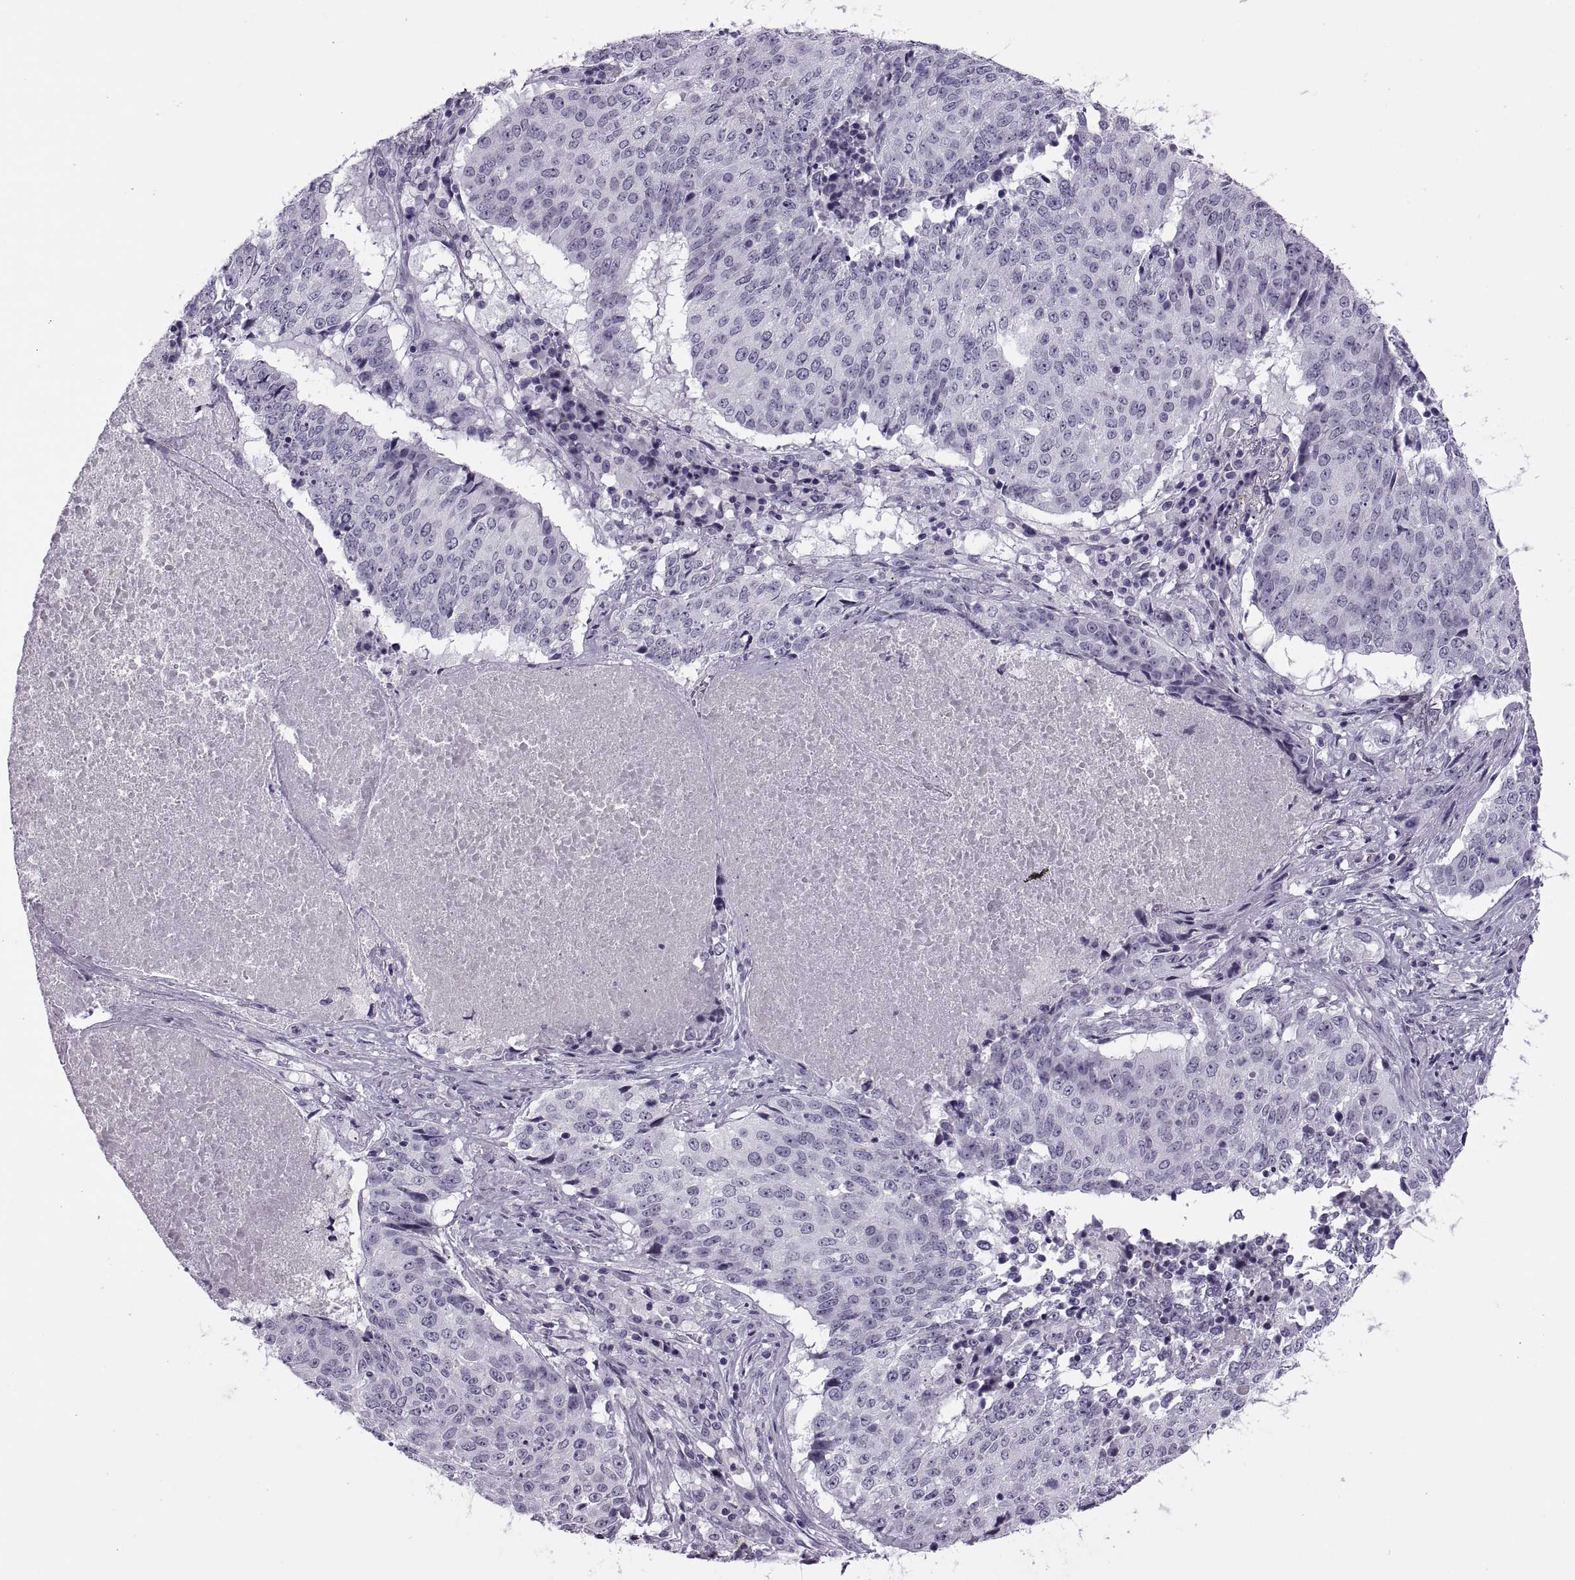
{"staining": {"intensity": "negative", "quantity": "none", "location": "none"}, "tissue": "lung cancer", "cell_type": "Tumor cells", "image_type": "cancer", "snomed": [{"axis": "morphology", "description": "Normal tissue, NOS"}, {"axis": "morphology", "description": "Squamous cell carcinoma, NOS"}, {"axis": "topography", "description": "Bronchus"}, {"axis": "topography", "description": "Lung"}], "caption": "Squamous cell carcinoma (lung) was stained to show a protein in brown. There is no significant positivity in tumor cells.", "gene": "SYNGR4", "patient": {"sex": "male", "age": 64}}